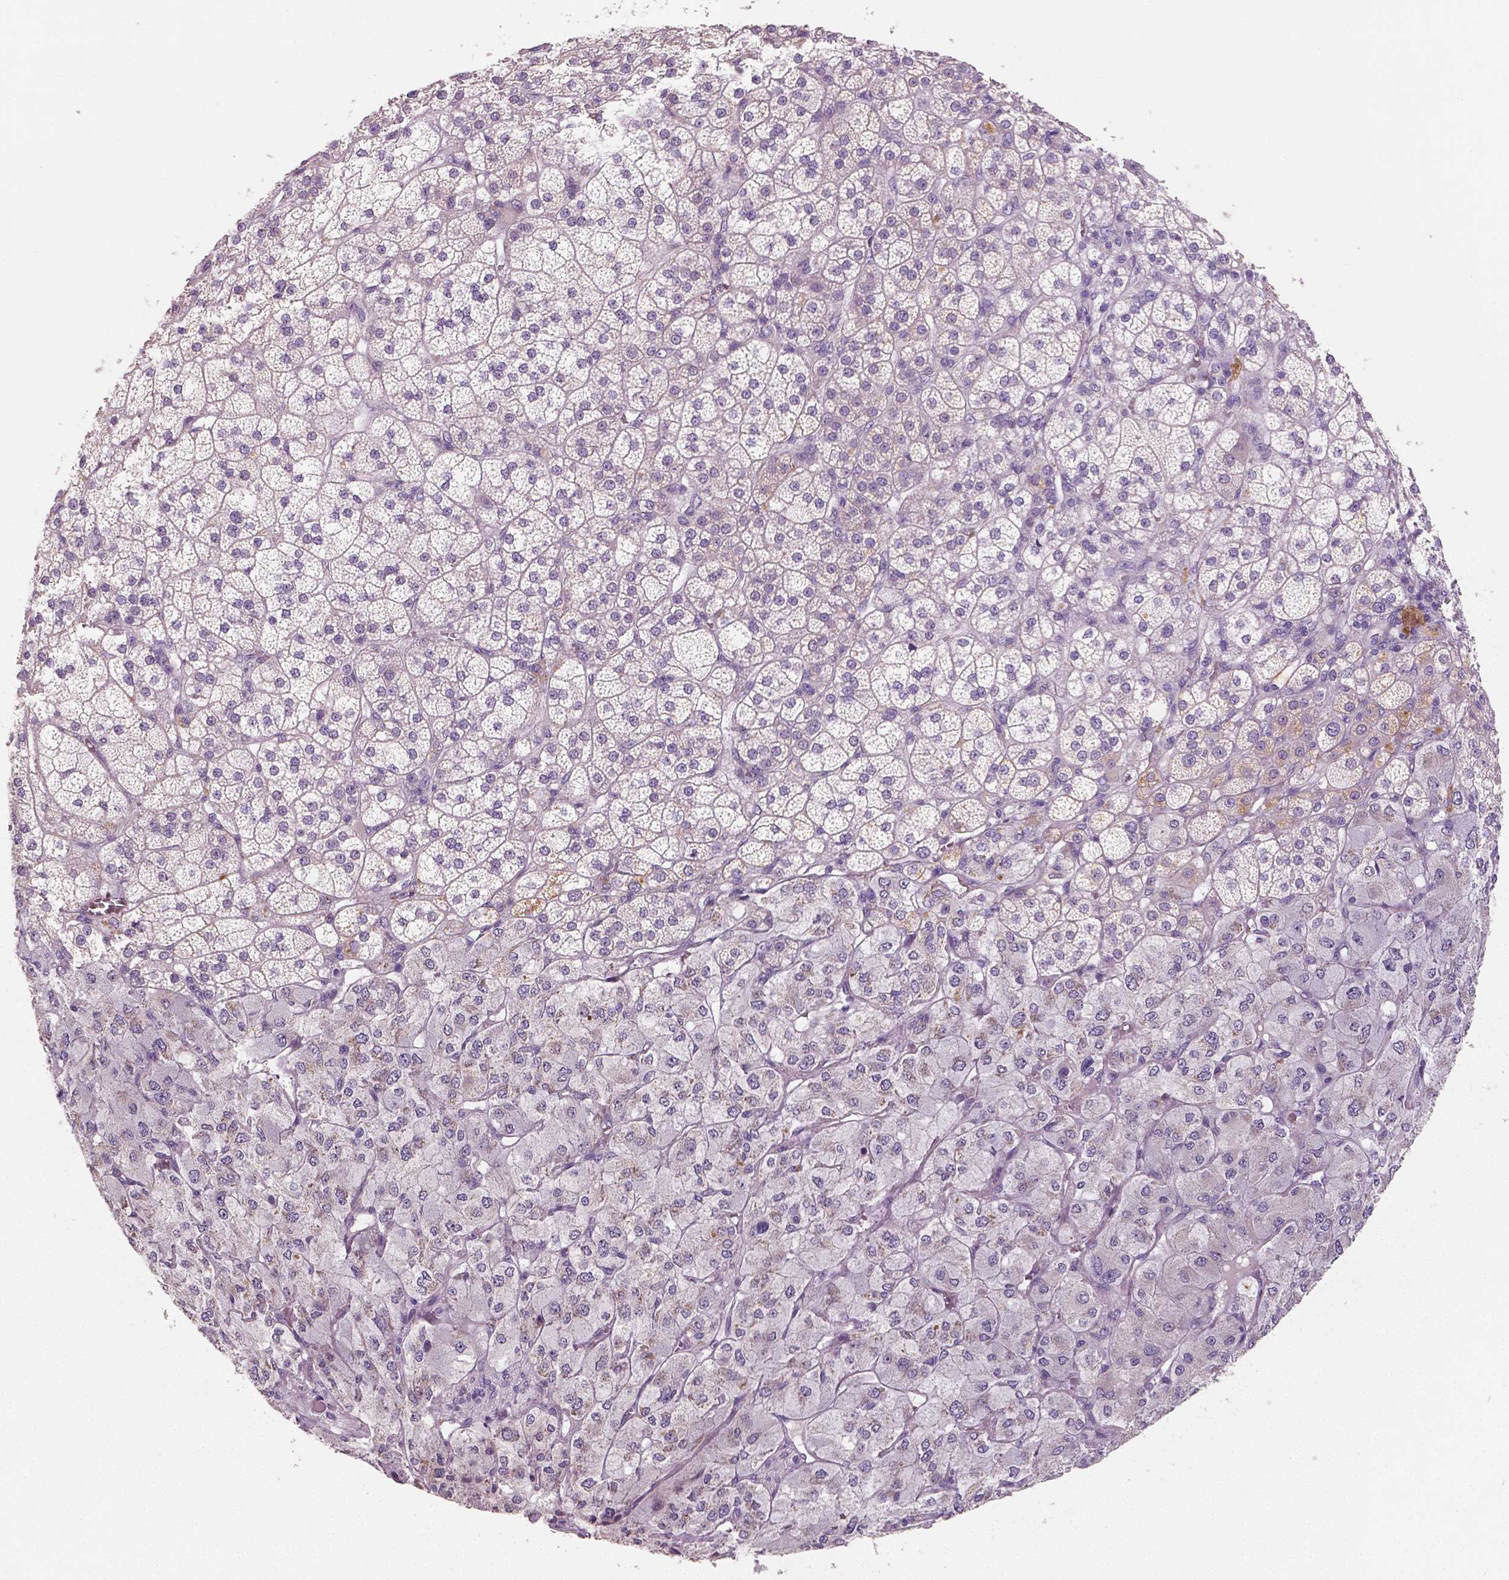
{"staining": {"intensity": "weak", "quantity": "25%-75%", "location": "cytoplasmic/membranous"}, "tissue": "adrenal gland", "cell_type": "Glandular cells", "image_type": "normal", "snomed": [{"axis": "morphology", "description": "Normal tissue, NOS"}, {"axis": "topography", "description": "Adrenal gland"}], "caption": "Approximately 25%-75% of glandular cells in normal adrenal gland exhibit weak cytoplasmic/membranous protein staining as visualized by brown immunohistochemical staining.", "gene": "LSM14B", "patient": {"sex": "female", "age": 60}}